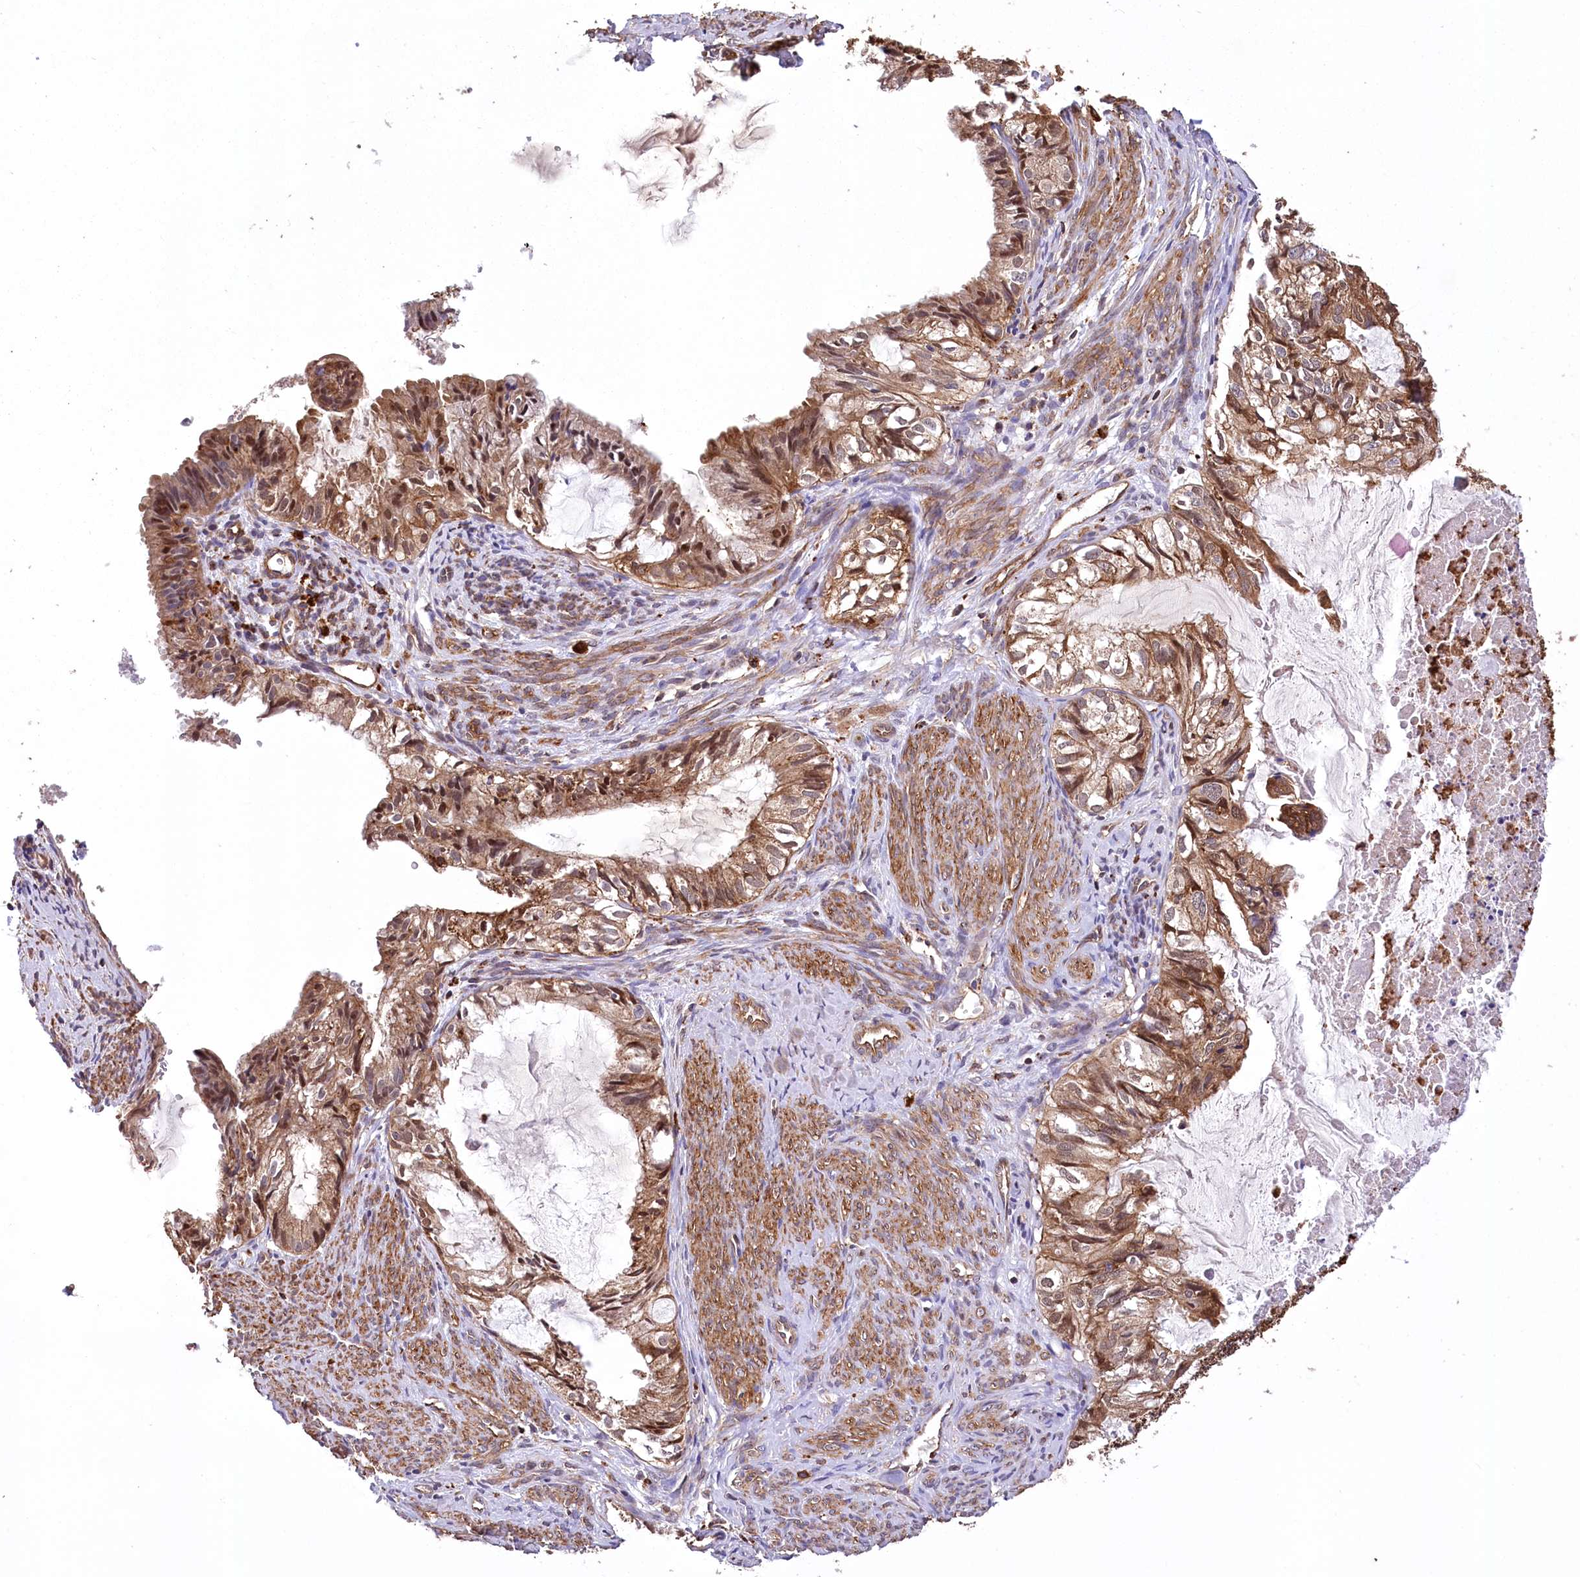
{"staining": {"intensity": "moderate", "quantity": ">75%", "location": "cytoplasmic/membranous,nuclear"}, "tissue": "cervical cancer", "cell_type": "Tumor cells", "image_type": "cancer", "snomed": [{"axis": "morphology", "description": "Normal tissue, NOS"}, {"axis": "morphology", "description": "Adenocarcinoma, NOS"}, {"axis": "topography", "description": "Cervix"}, {"axis": "topography", "description": "Endometrium"}], "caption": "Cervical cancer was stained to show a protein in brown. There is medium levels of moderate cytoplasmic/membranous and nuclear staining in about >75% of tumor cells. The protein of interest is stained brown, and the nuclei are stained in blue (DAB (3,3'-diaminobenzidine) IHC with brightfield microscopy, high magnification).", "gene": "DPP3", "patient": {"sex": "female", "age": 86}}